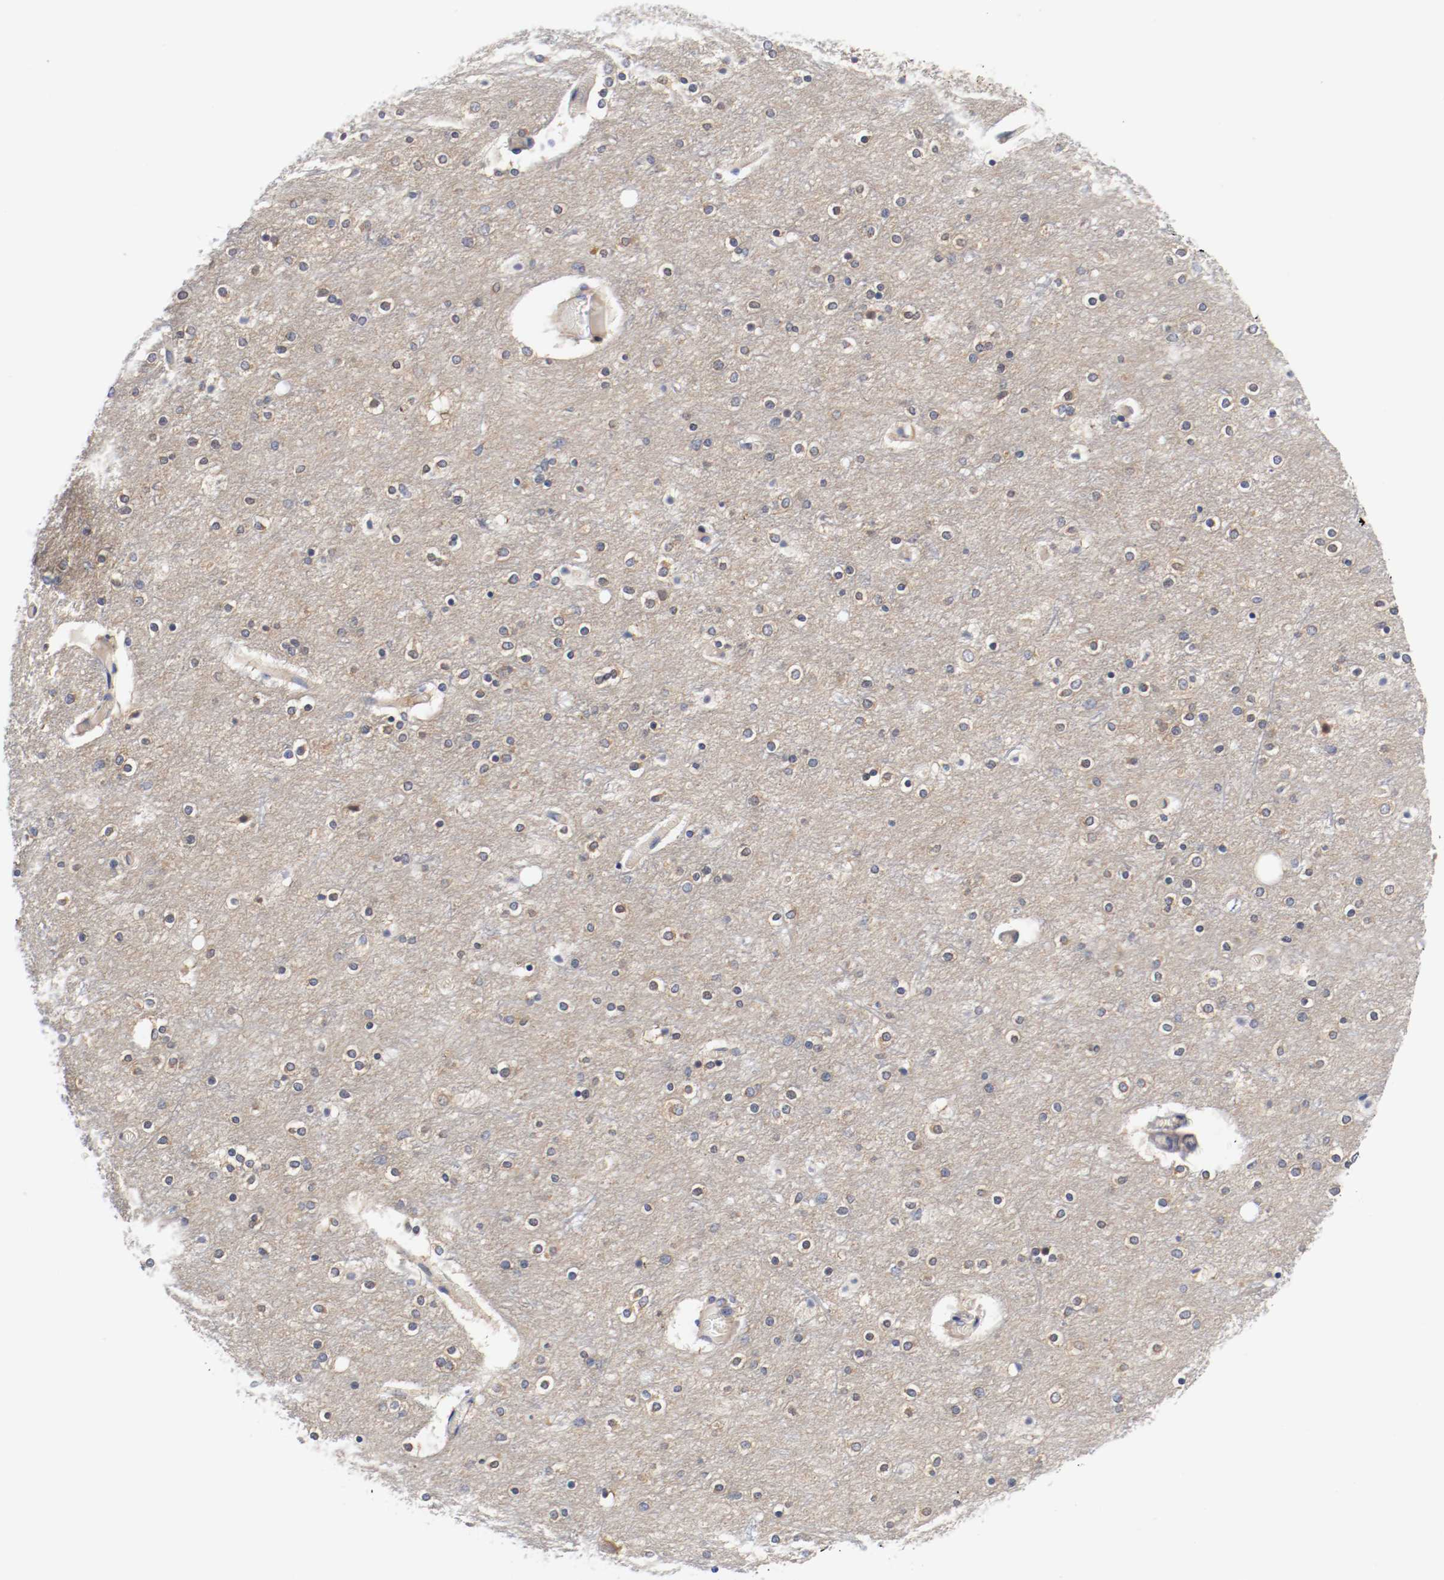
{"staining": {"intensity": "negative", "quantity": "none", "location": "none"}, "tissue": "cerebral cortex", "cell_type": "Endothelial cells", "image_type": "normal", "snomed": [{"axis": "morphology", "description": "Normal tissue, NOS"}, {"axis": "topography", "description": "Cerebral cortex"}], "caption": "This image is of unremarkable cerebral cortex stained with IHC to label a protein in brown with the nuclei are counter-stained blue. There is no staining in endothelial cells.", "gene": "HGS", "patient": {"sex": "female", "age": 54}}